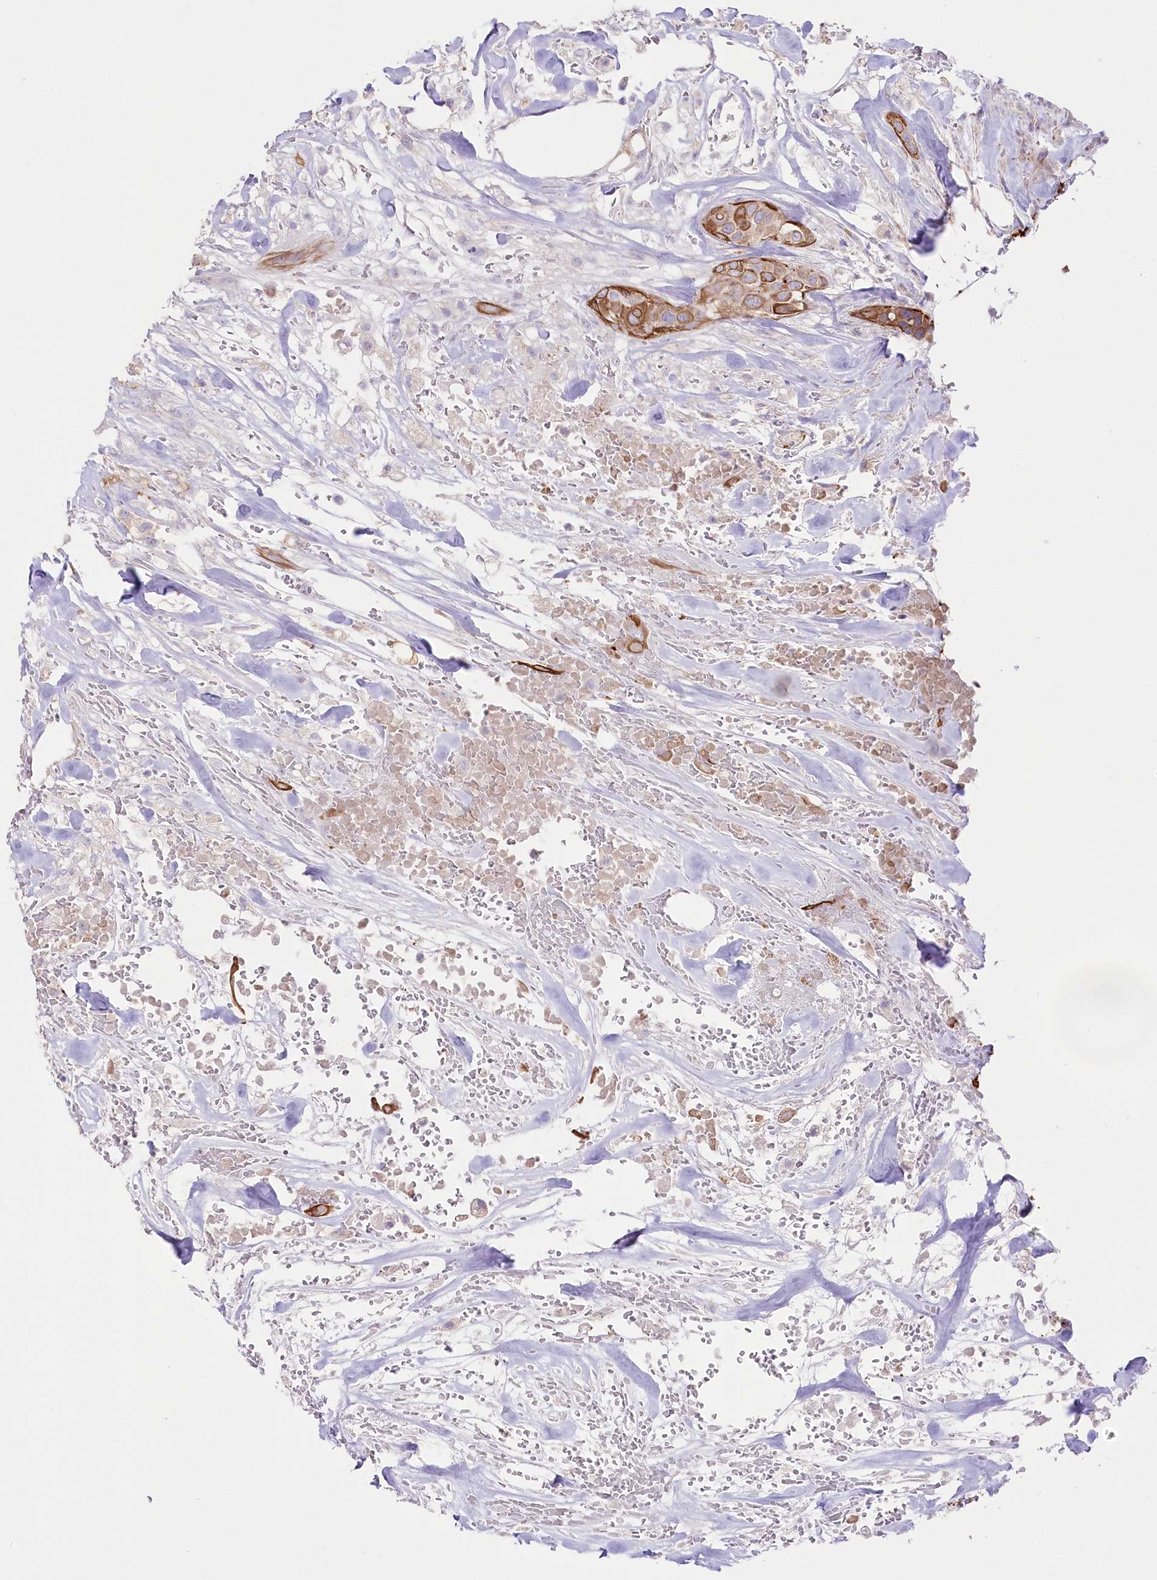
{"staining": {"intensity": "moderate", "quantity": ">75%", "location": "cytoplasmic/membranous"}, "tissue": "breast cancer", "cell_type": "Tumor cells", "image_type": "cancer", "snomed": [{"axis": "morphology", "description": "Lobular carcinoma"}, {"axis": "topography", "description": "Breast"}], "caption": "Approximately >75% of tumor cells in human breast cancer (lobular carcinoma) reveal moderate cytoplasmic/membranous protein expression as visualized by brown immunohistochemical staining.", "gene": "SLC39A10", "patient": {"sex": "female", "age": 51}}